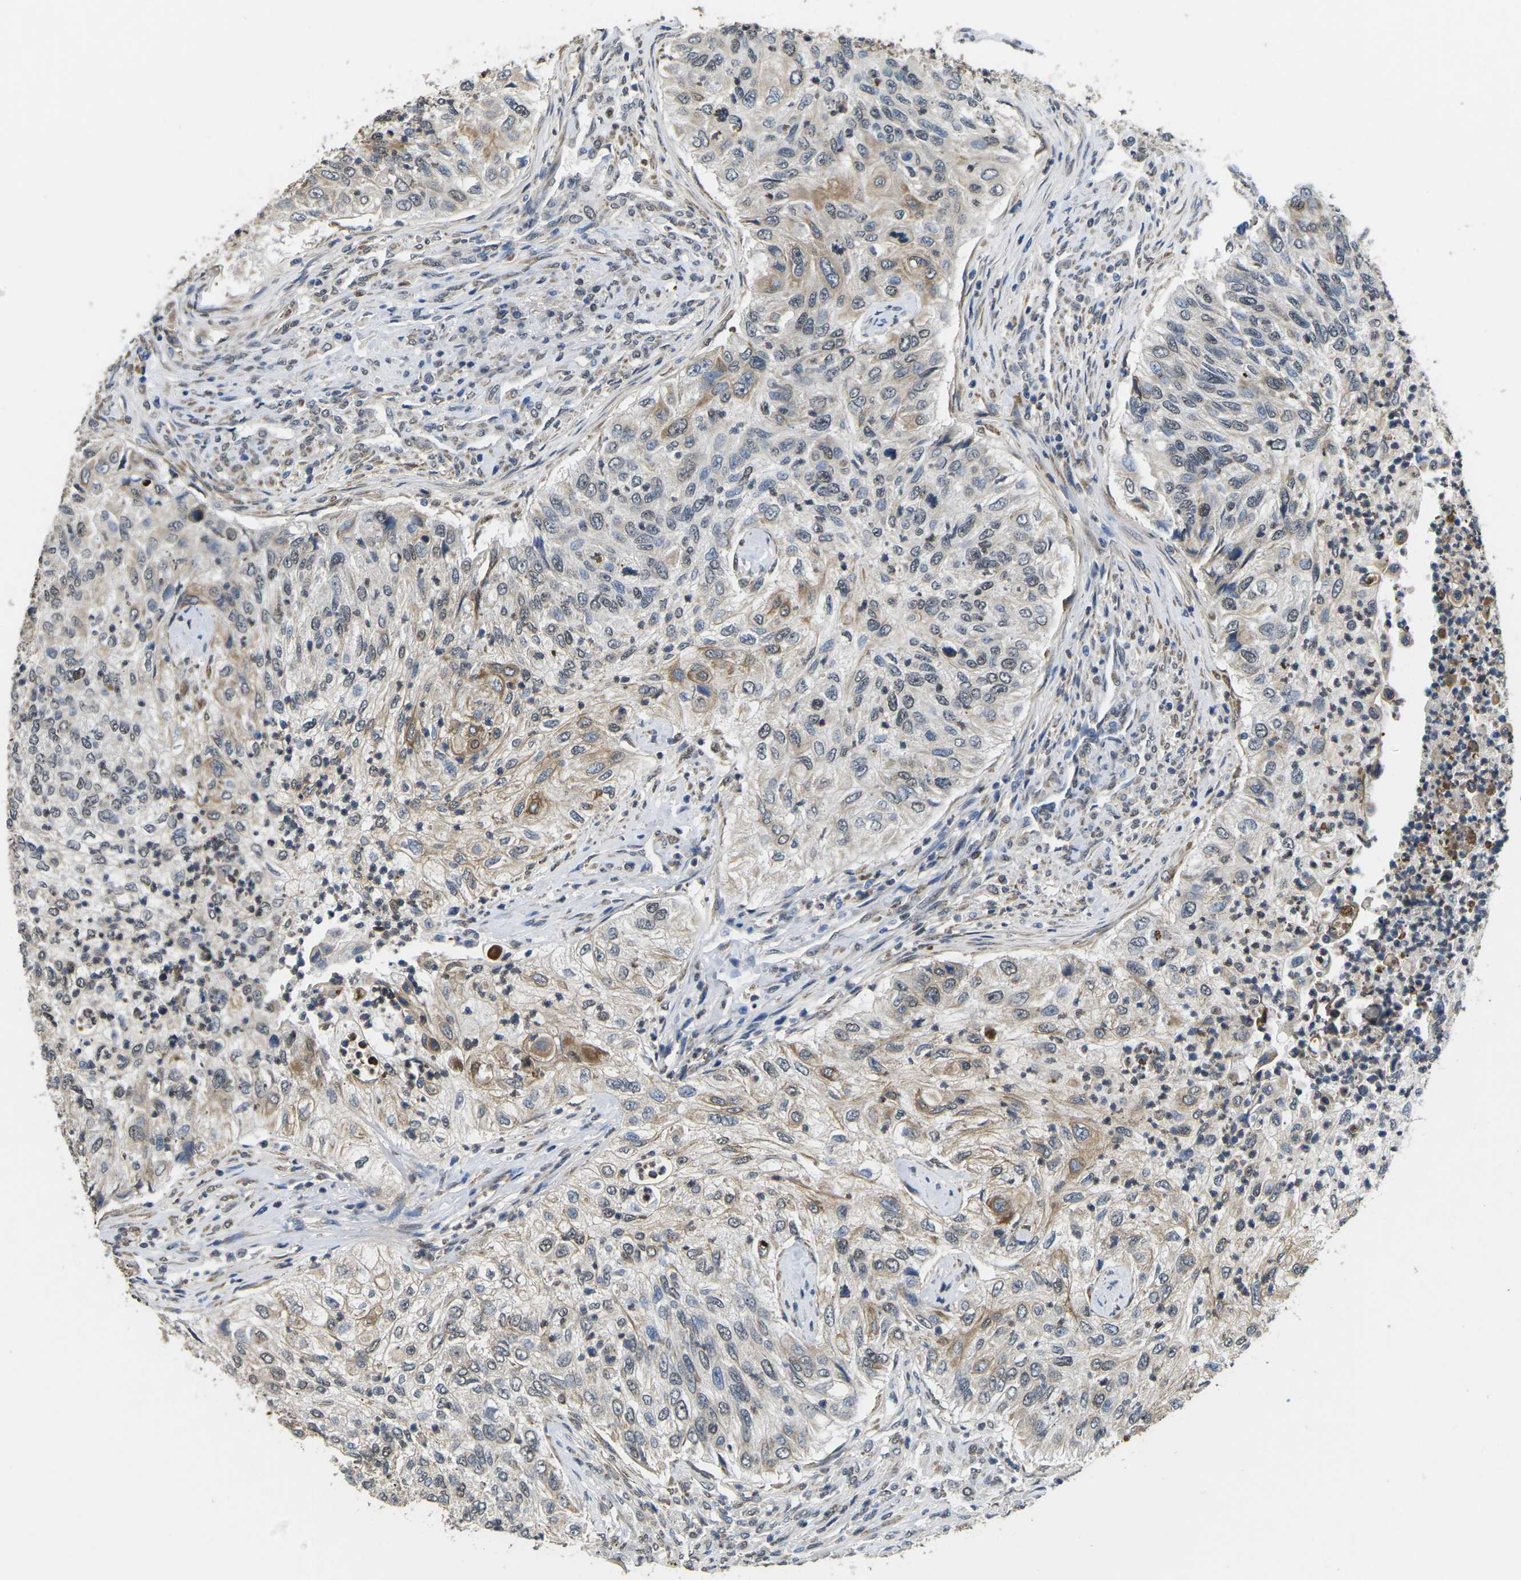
{"staining": {"intensity": "weak", "quantity": "25%-75%", "location": "cytoplasmic/membranous"}, "tissue": "urothelial cancer", "cell_type": "Tumor cells", "image_type": "cancer", "snomed": [{"axis": "morphology", "description": "Urothelial carcinoma, High grade"}, {"axis": "topography", "description": "Urinary bladder"}], "caption": "Human high-grade urothelial carcinoma stained with a protein marker demonstrates weak staining in tumor cells.", "gene": "SCNN1B", "patient": {"sex": "female", "age": 60}}